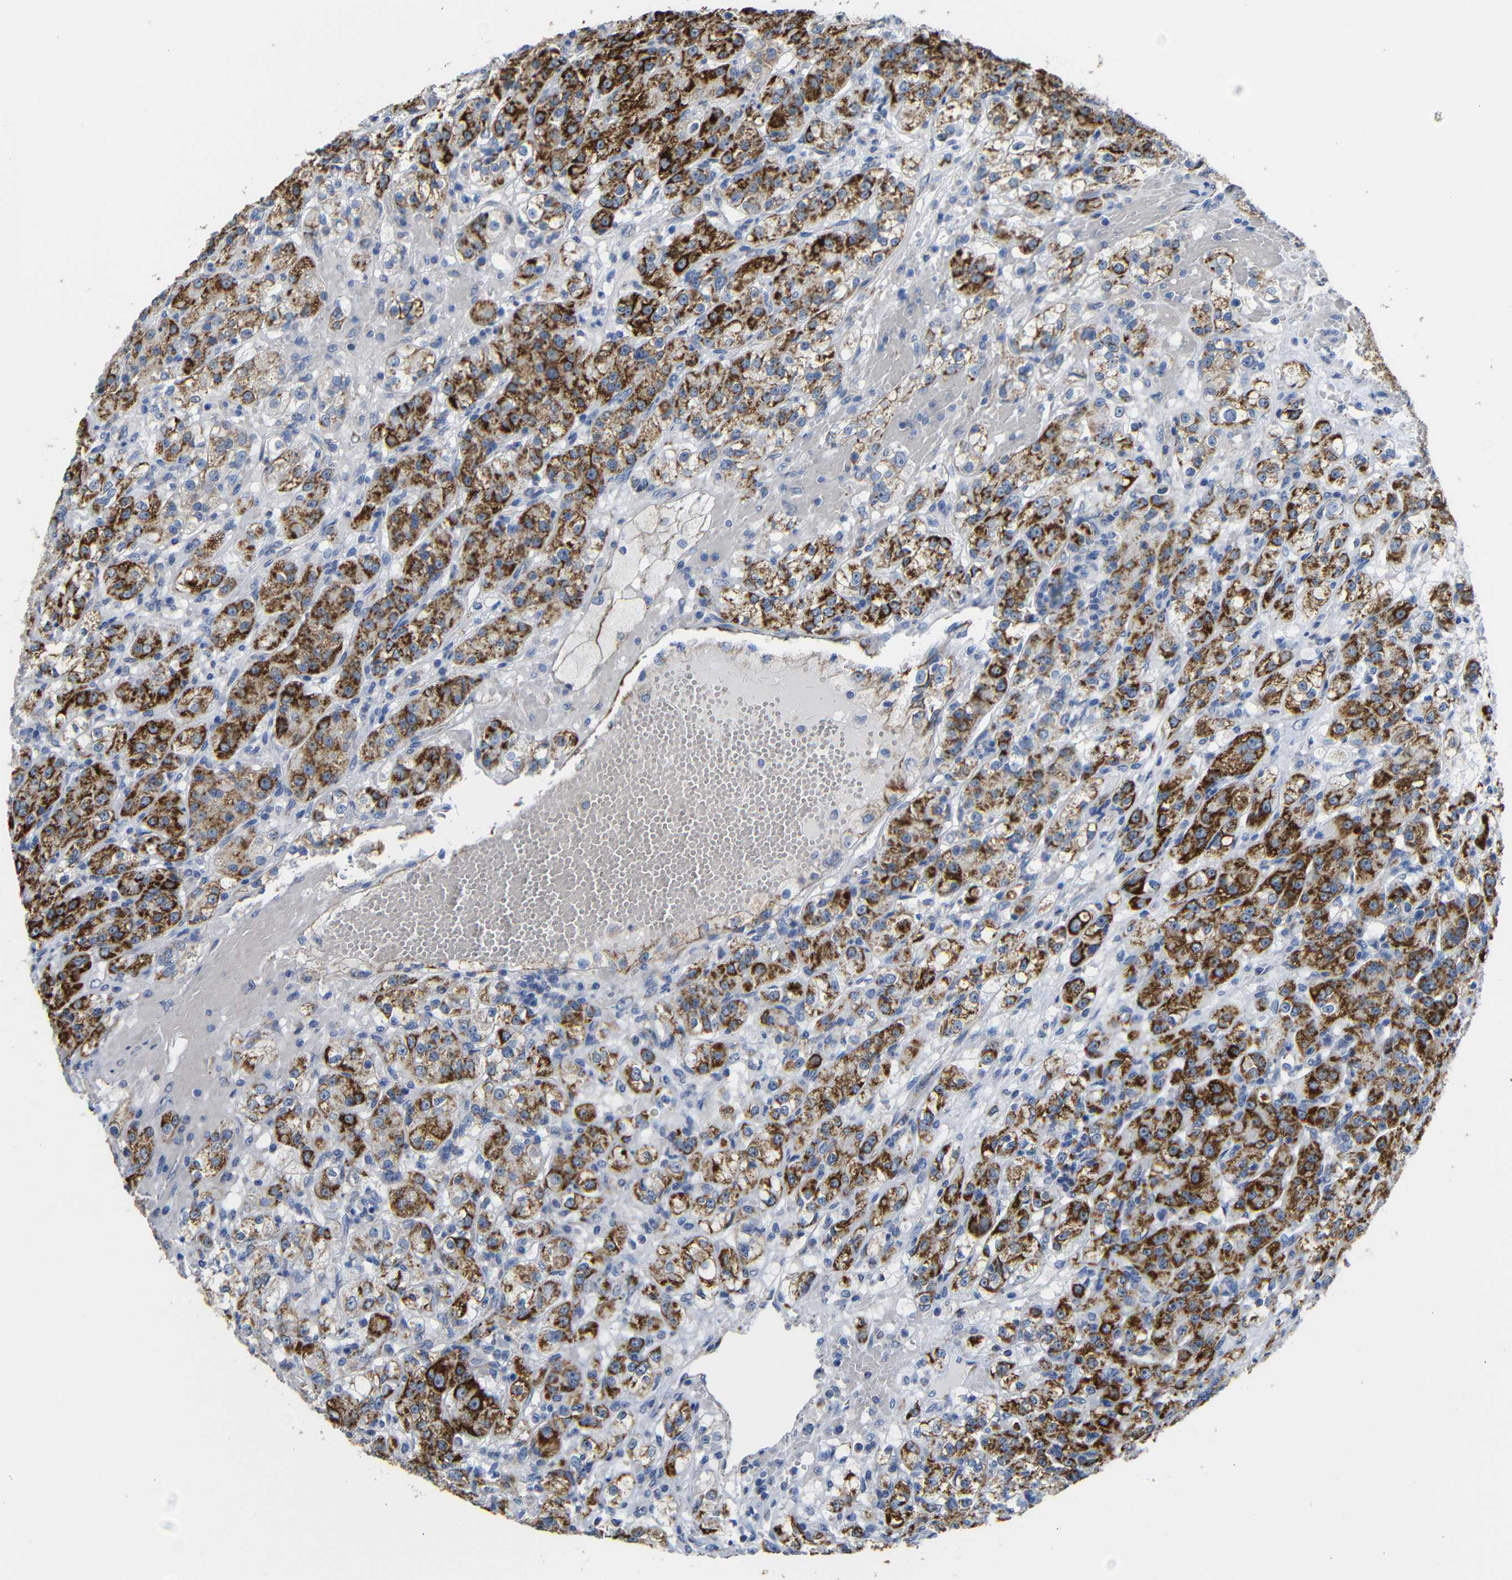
{"staining": {"intensity": "strong", "quantity": "25%-75%", "location": "cytoplasmic/membranous"}, "tissue": "renal cancer", "cell_type": "Tumor cells", "image_type": "cancer", "snomed": [{"axis": "morphology", "description": "Normal tissue, NOS"}, {"axis": "morphology", "description": "Adenocarcinoma, NOS"}, {"axis": "topography", "description": "Kidney"}], "caption": "Protein staining demonstrates strong cytoplasmic/membranous expression in about 25%-75% of tumor cells in renal adenocarcinoma.", "gene": "MAOA", "patient": {"sex": "male", "age": 61}}